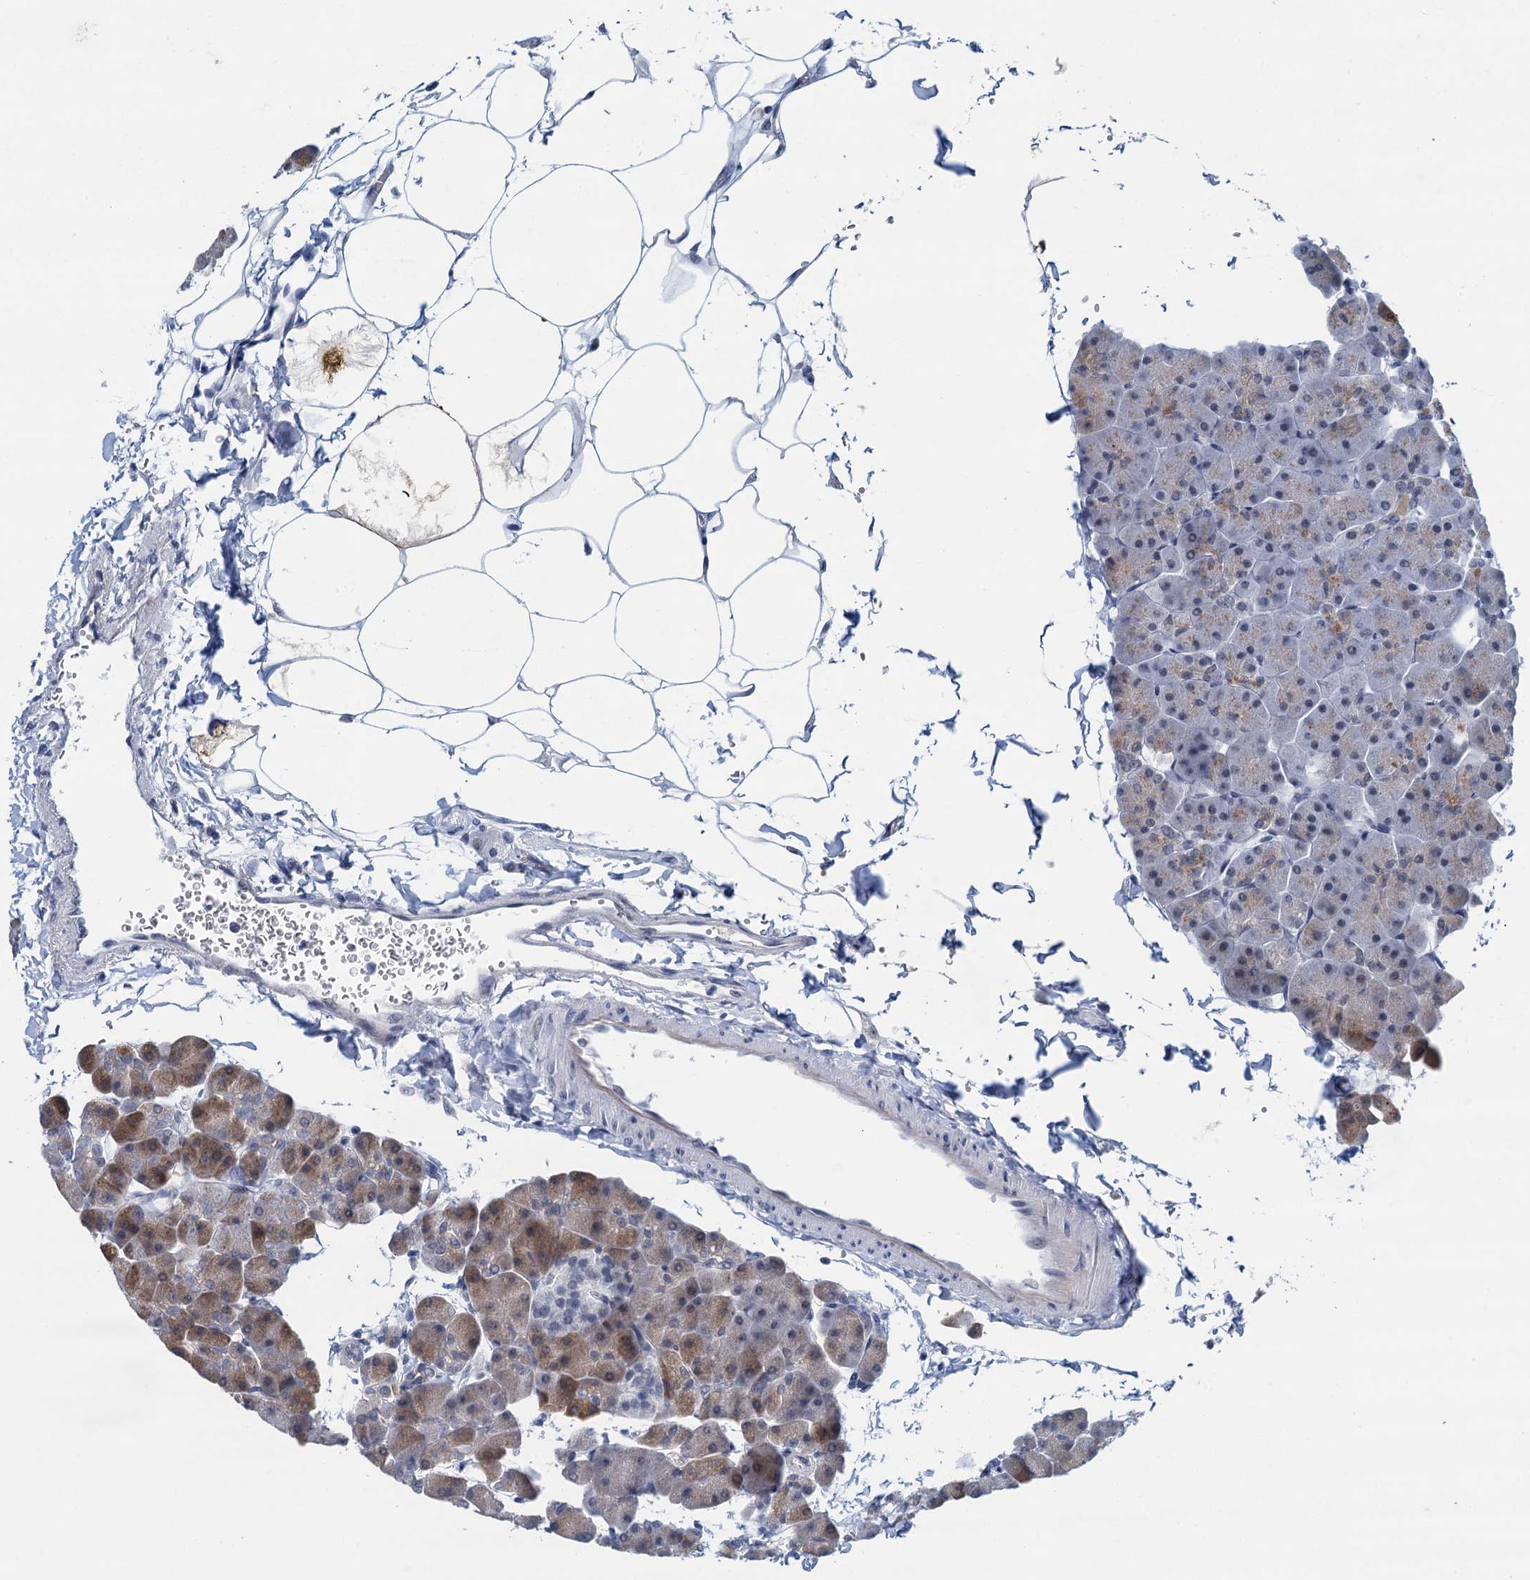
{"staining": {"intensity": "moderate", "quantity": "<25%", "location": "cytoplasmic/membranous"}, "tissue": "pancreas", "cell_type": "Exocrine glandular cells", "image_type": "normal", "snomed": [{"axis": "morphology", "description": "Normal tissue, NOS"}, {"axis": "topography", "description": "Pancreas"}], "caption": "The image reveals immunohistochemical staining of unremarkable pancreas. There is moderate cytoplasmic/membranous staining is seen in approximately <25% of exocrine glandular cells.", "gene": "EPS8L1", "patient": {"sex": "male", "age": 35}}